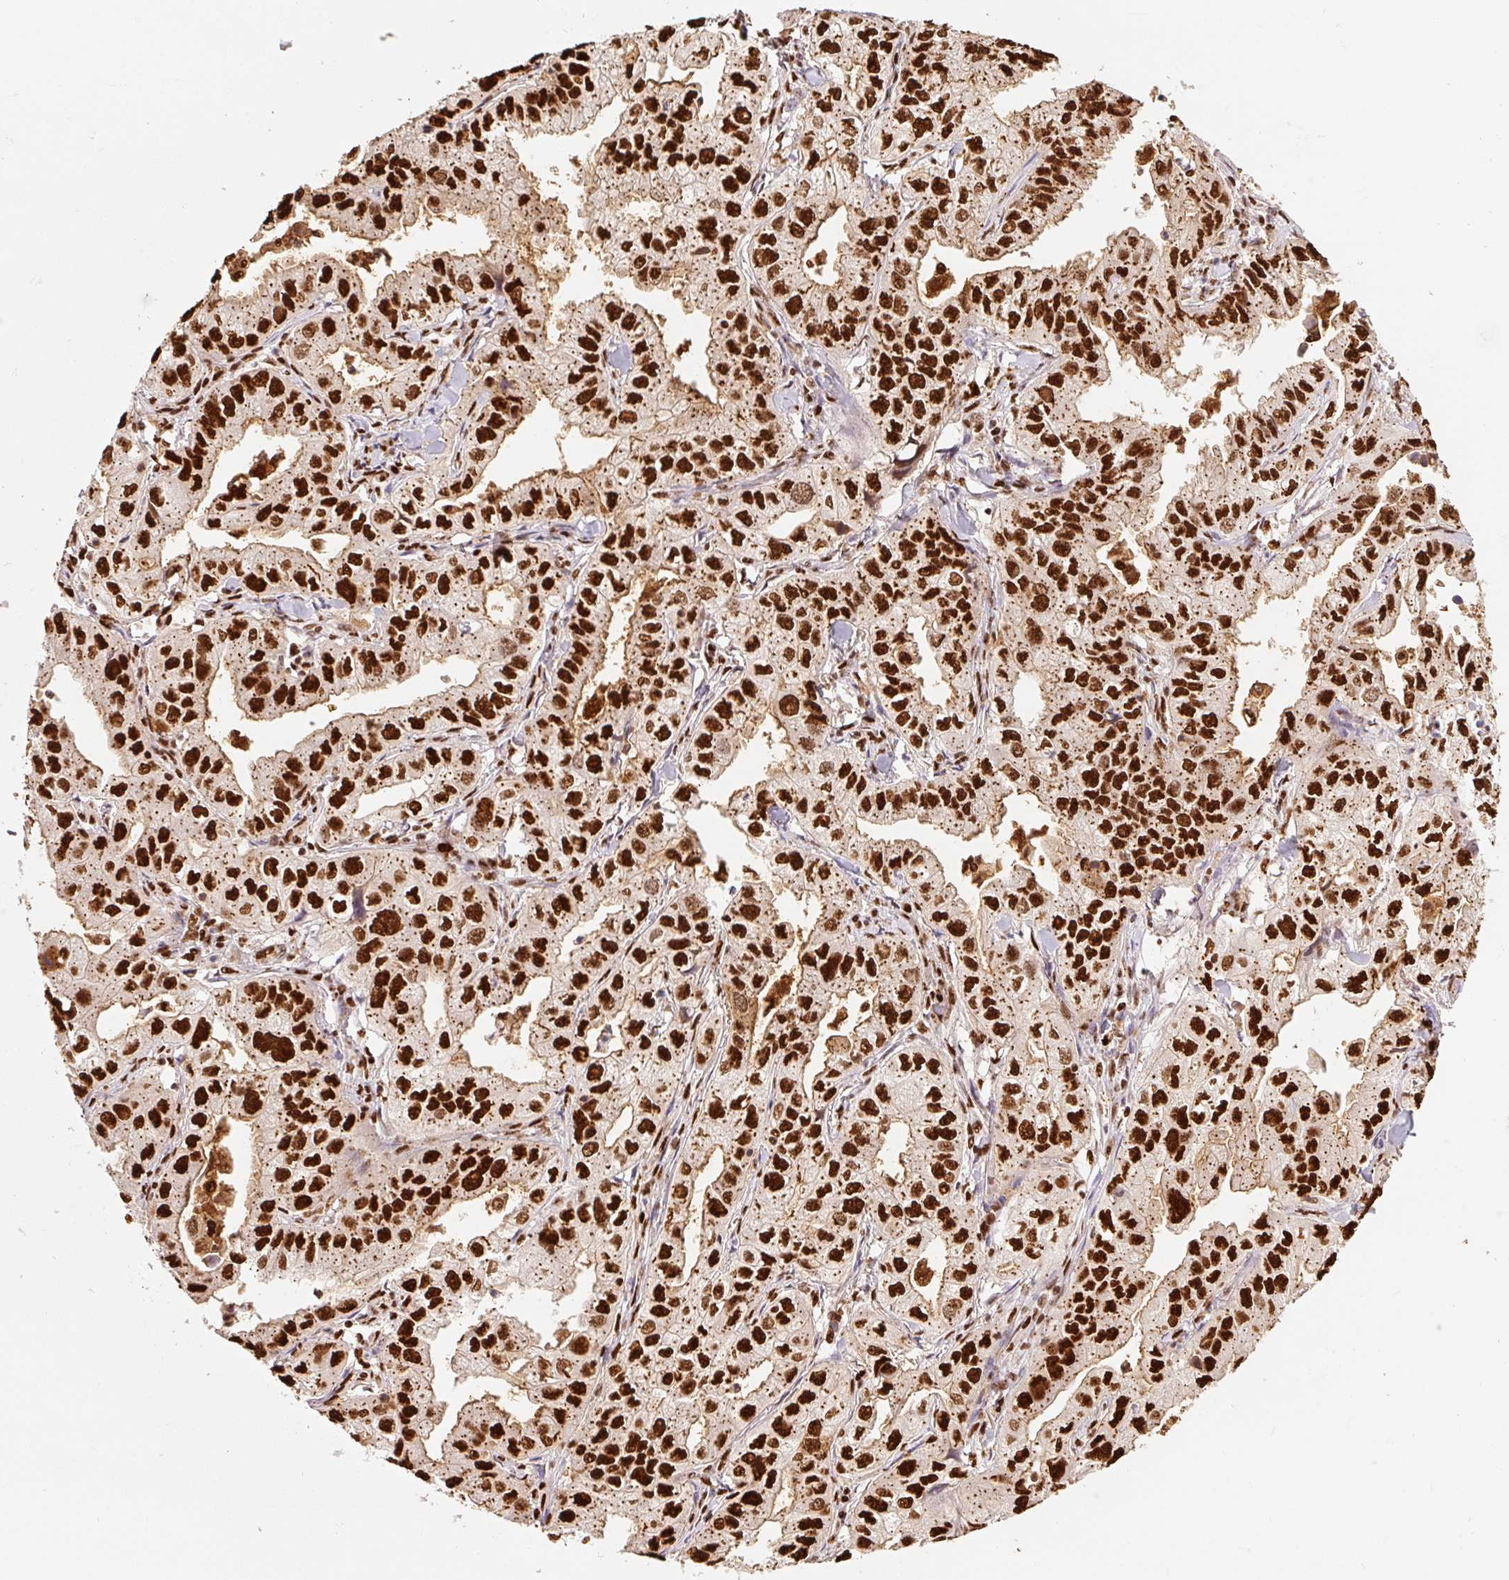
{"staining": {"intensity": "strong", "quantity": ">75%", "location": "nuclear"}, "tissue": "lung cancer", "cell_type": "Tumor cells", "image_type": "cancer", "snomed": [{"axis": "morphology", "description": "Adenocarcinoma, NOS"}, {"axis": "topography", "description": "Lung"}], "caption": "Human lung adenocarcinoma stained with a brown dye demonstrates strong nuclear positive expression in approximately >75% of tumor cells.", "gene": "GPR139", "patient": {"sex": "male", "age": 48}}